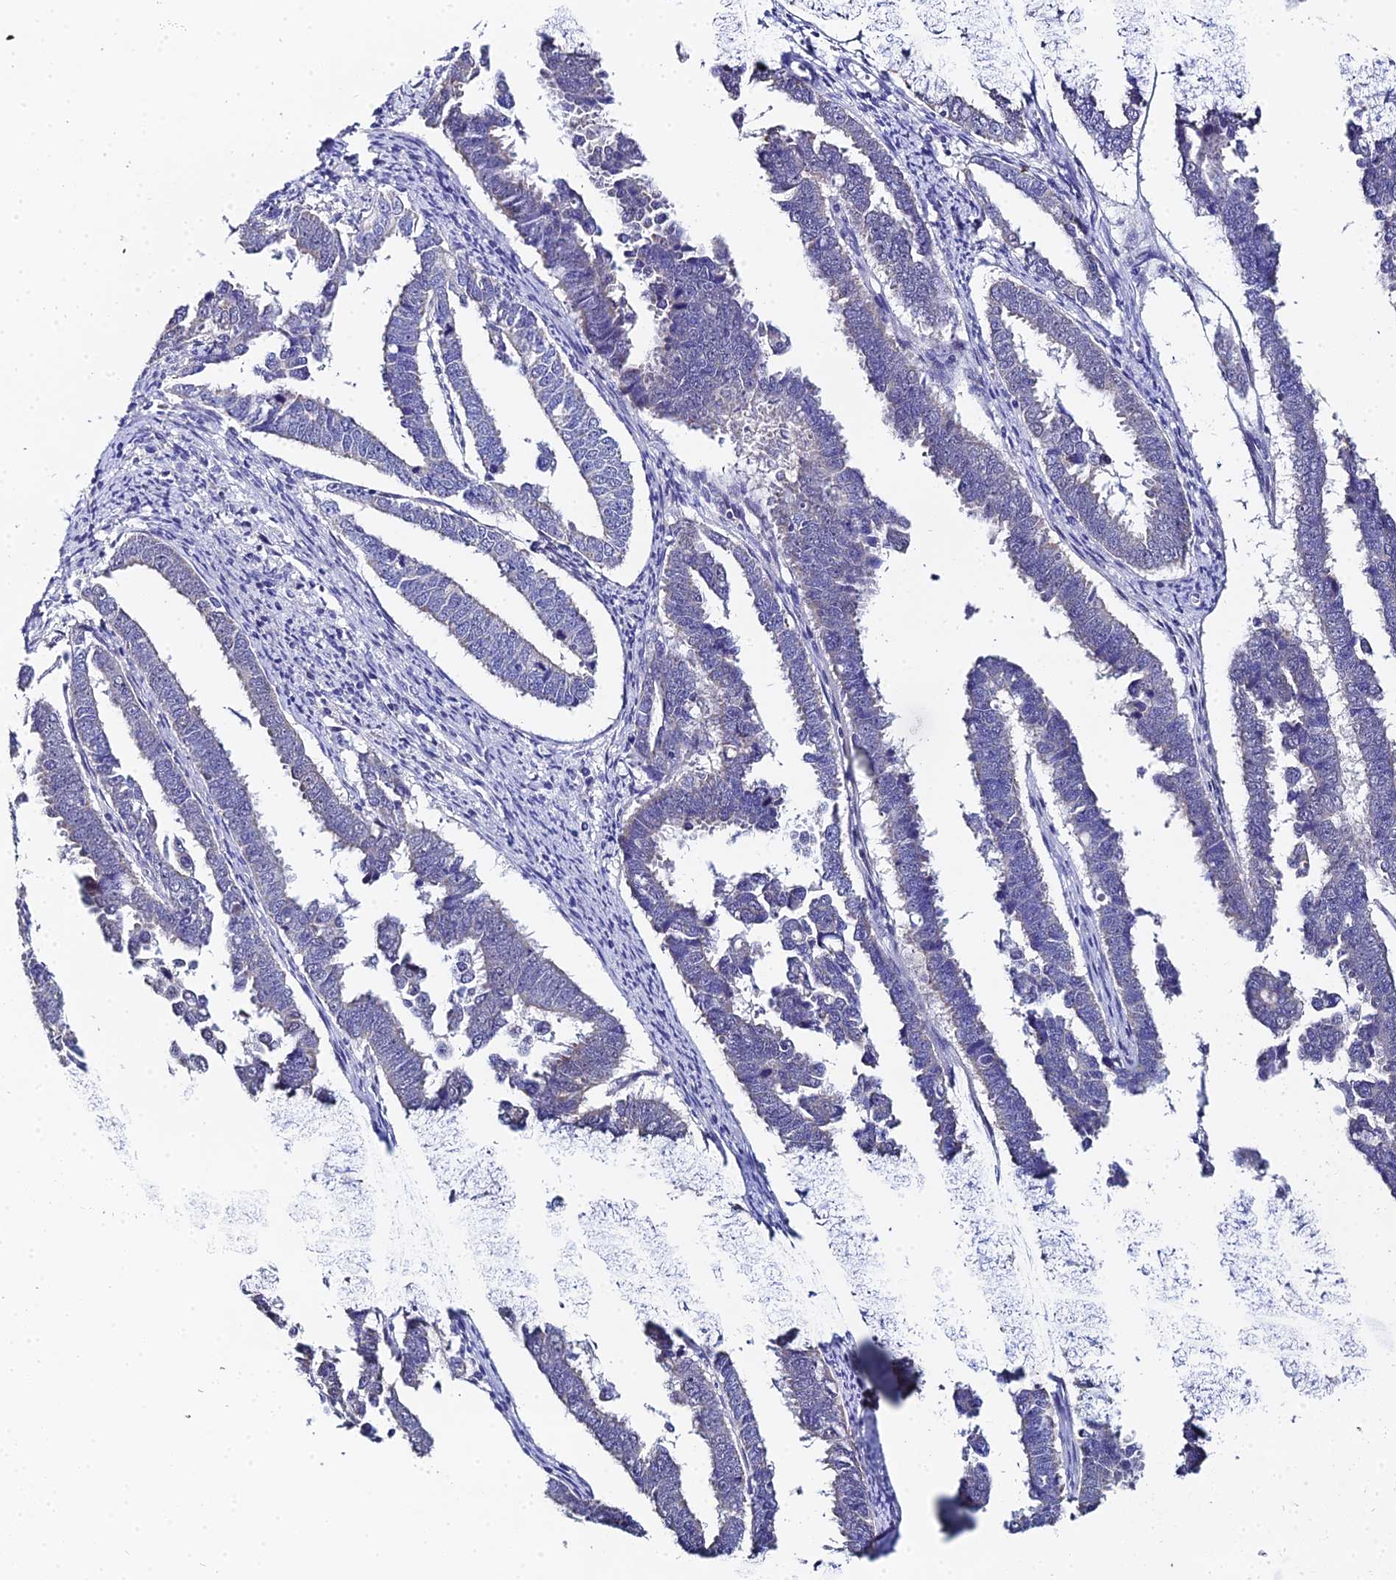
{"staining": {"intensity": "negative", "quantity": "none", "location": "none"}, "tissue": "endometrial cancer", "cell_type": "Tumor cells", "image_type": "cancer", "snomed": [{"axis": "morphology", "description": "Adenocarcinoma, NOS"}, {"axis": "topography", "description": "Endometrium"}], "caption": "The micrograph reveals no significant positivity in tumor cells of endometrial cancer (adenocarcinoma). (Immunohistochemistry, brightfield microscopy, high magnification).", "gene": "OCM", "patient": {"sex": "female", "age": 75}}